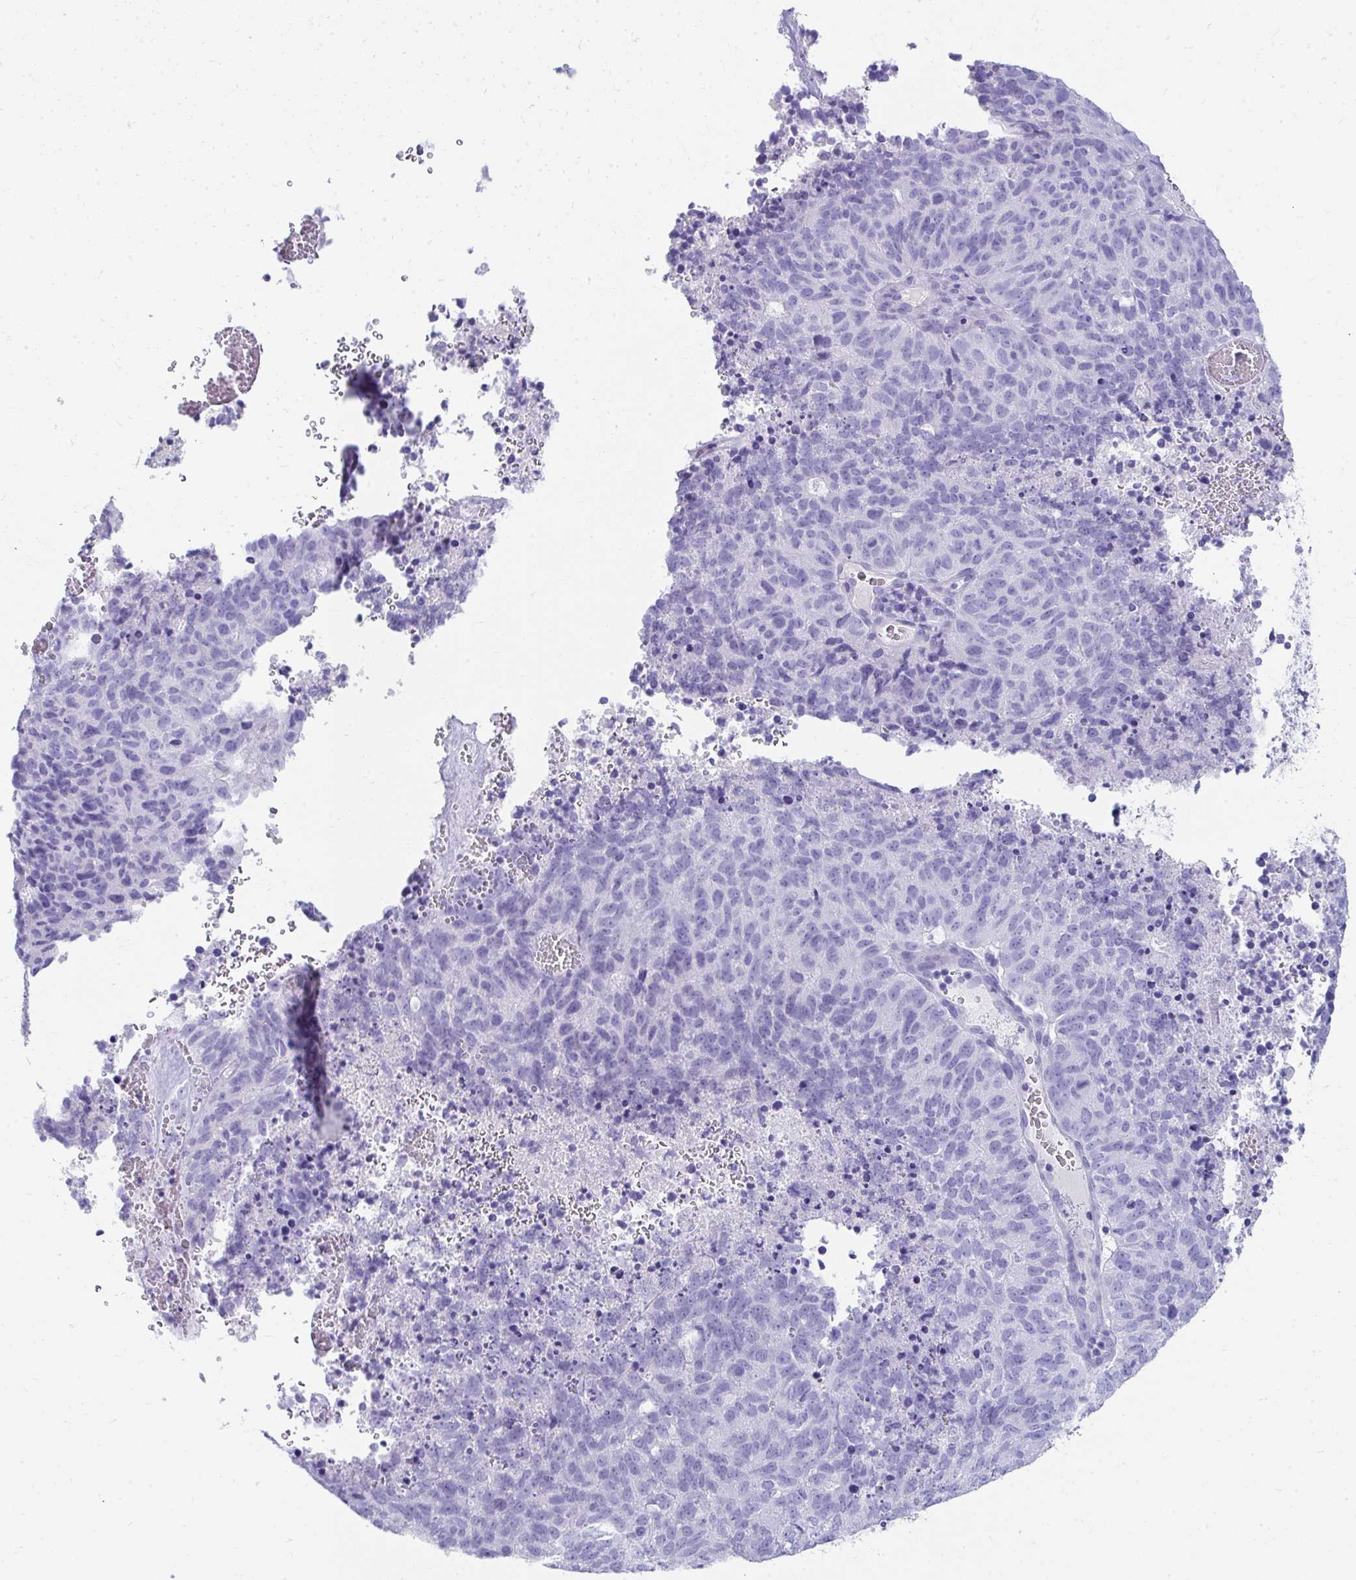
{"staining": {"intensity": "negative", "quantity": "none", "location": "none"}, "tissue": "cervical cancer", "cell_type": "Tumor cells", "image_type": "cancer", "snomed": [{"axis": "morphology", "description": "Adenocarcinoma, NOS"}, {"axis": "topography", "description": "Cervix"}], "caption": "High magnification brightfield microscopy of cervical adenocarcinoma stained with DAB (3,3'-diaminobenzidine) (brown) and counterstained with hematoxylin (blue): tumor cells show no significant positivity.", "gene": "SEC14L3", "patient": {"sex": "female", "age": 38}}